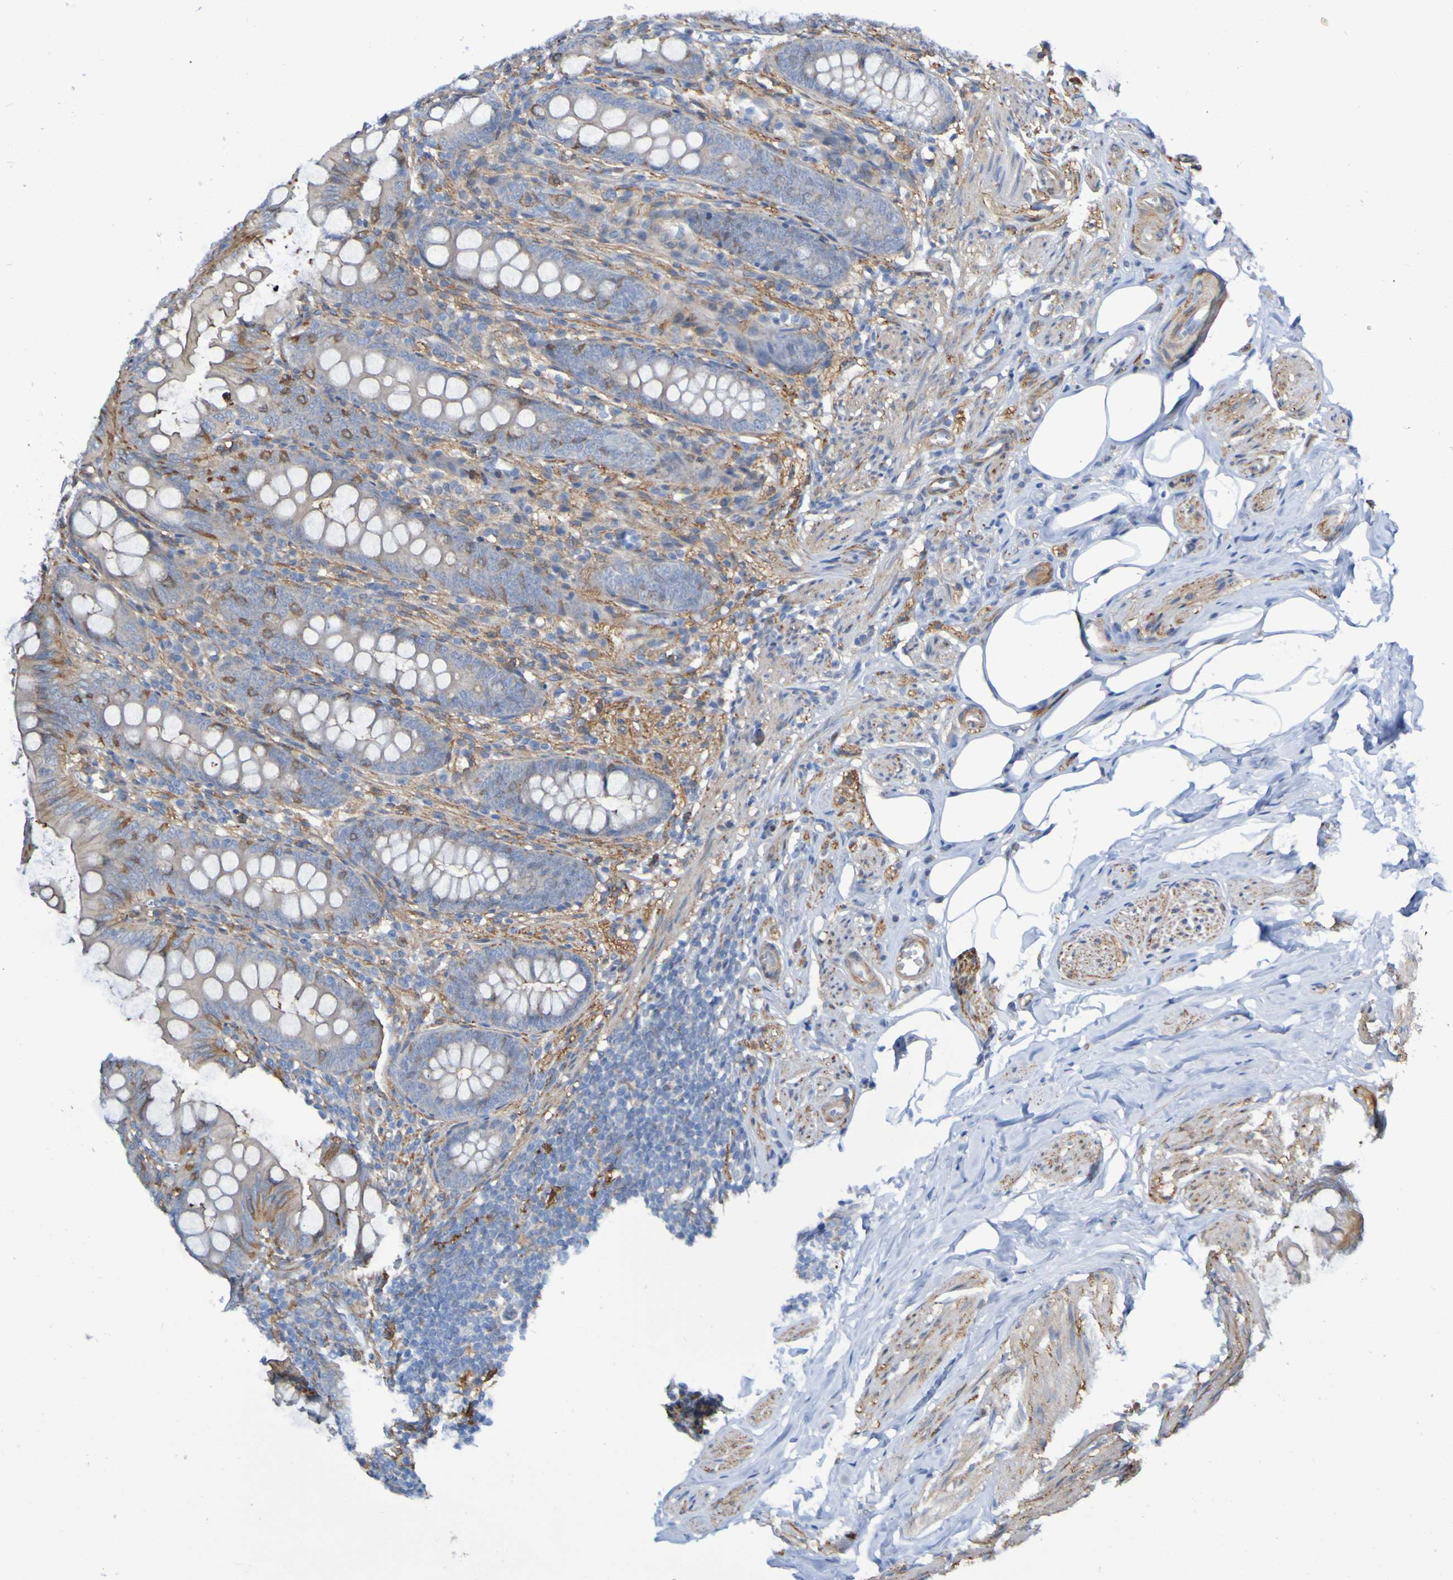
{"staining": {"intensity": "weak", "quantity": "<25%", "location": "cytoplasmic/membranous"}, "tissue": "appendix", "cell_type": "Glandular cells", "image_type": "normal", "snomed": [{"axis": "morphology", "description": "Normal tissue, NOS"}, {"axis": "topography", "description": "Appendix"}], "caption": "High power microscopy image of an IHC photomicrograph of unremarkable appendix, revealing no significant expression in glandular cells.", "gene": "SCRG1", "patient": {"sex": "female", "age": 77}}